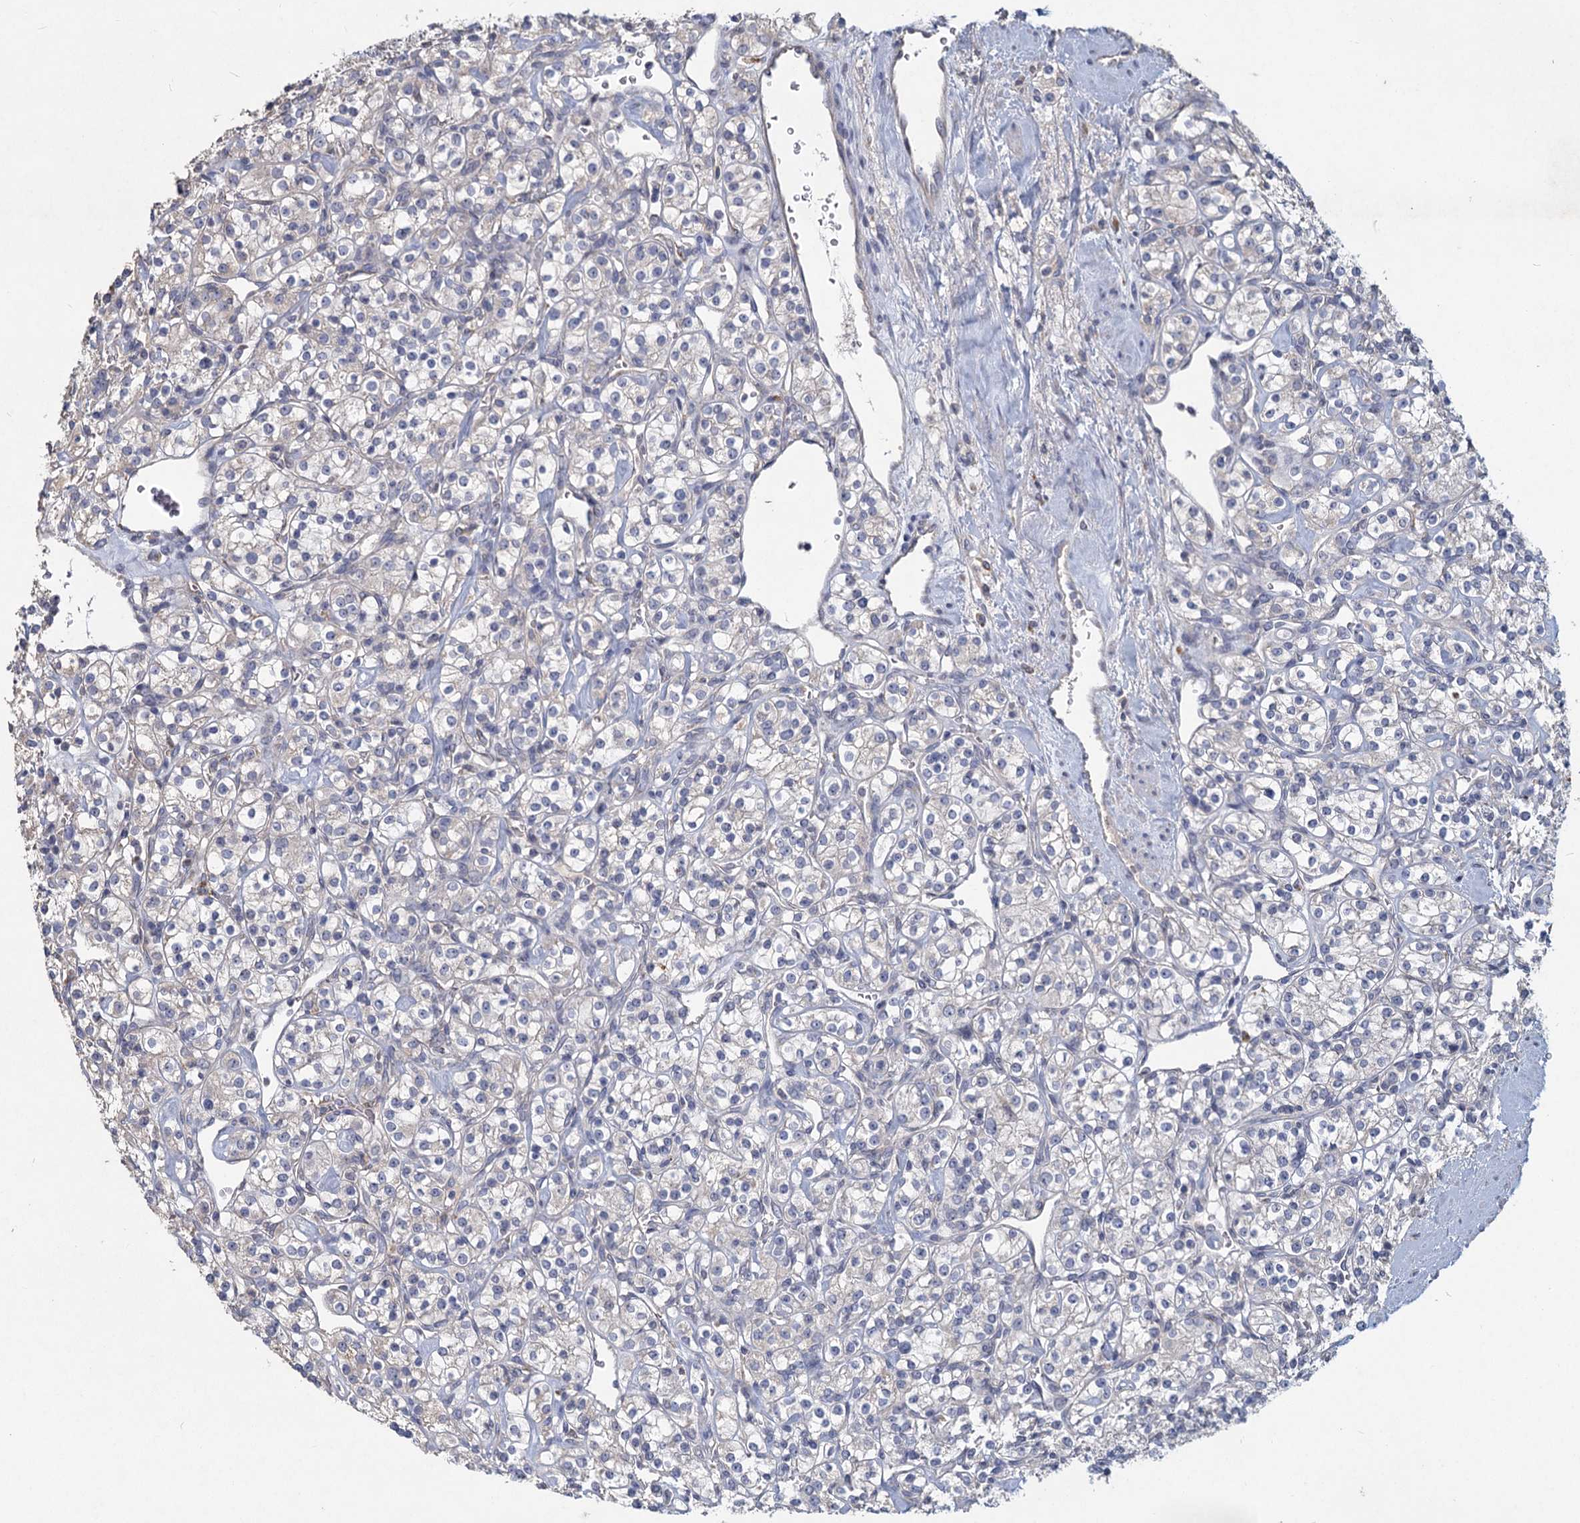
{"staining": {"intensity": "negative", "quantity": "none", "location": "none"}, "tissue": "renal cancer", "cell_type": "Tumor cells", "image_type": "cancer", "snomed": [{"axis": "morphology", "description": "Adenocarcinoma, NOS"}, {"axis": "topography", "description": "Kidney"}], "caption": "A photomicrograph of human renal cancer (adenocarcinoma) is negative for staining in tumor cells.", "gene": "HES2", "patient": {"sex": "male", "age": 77}}